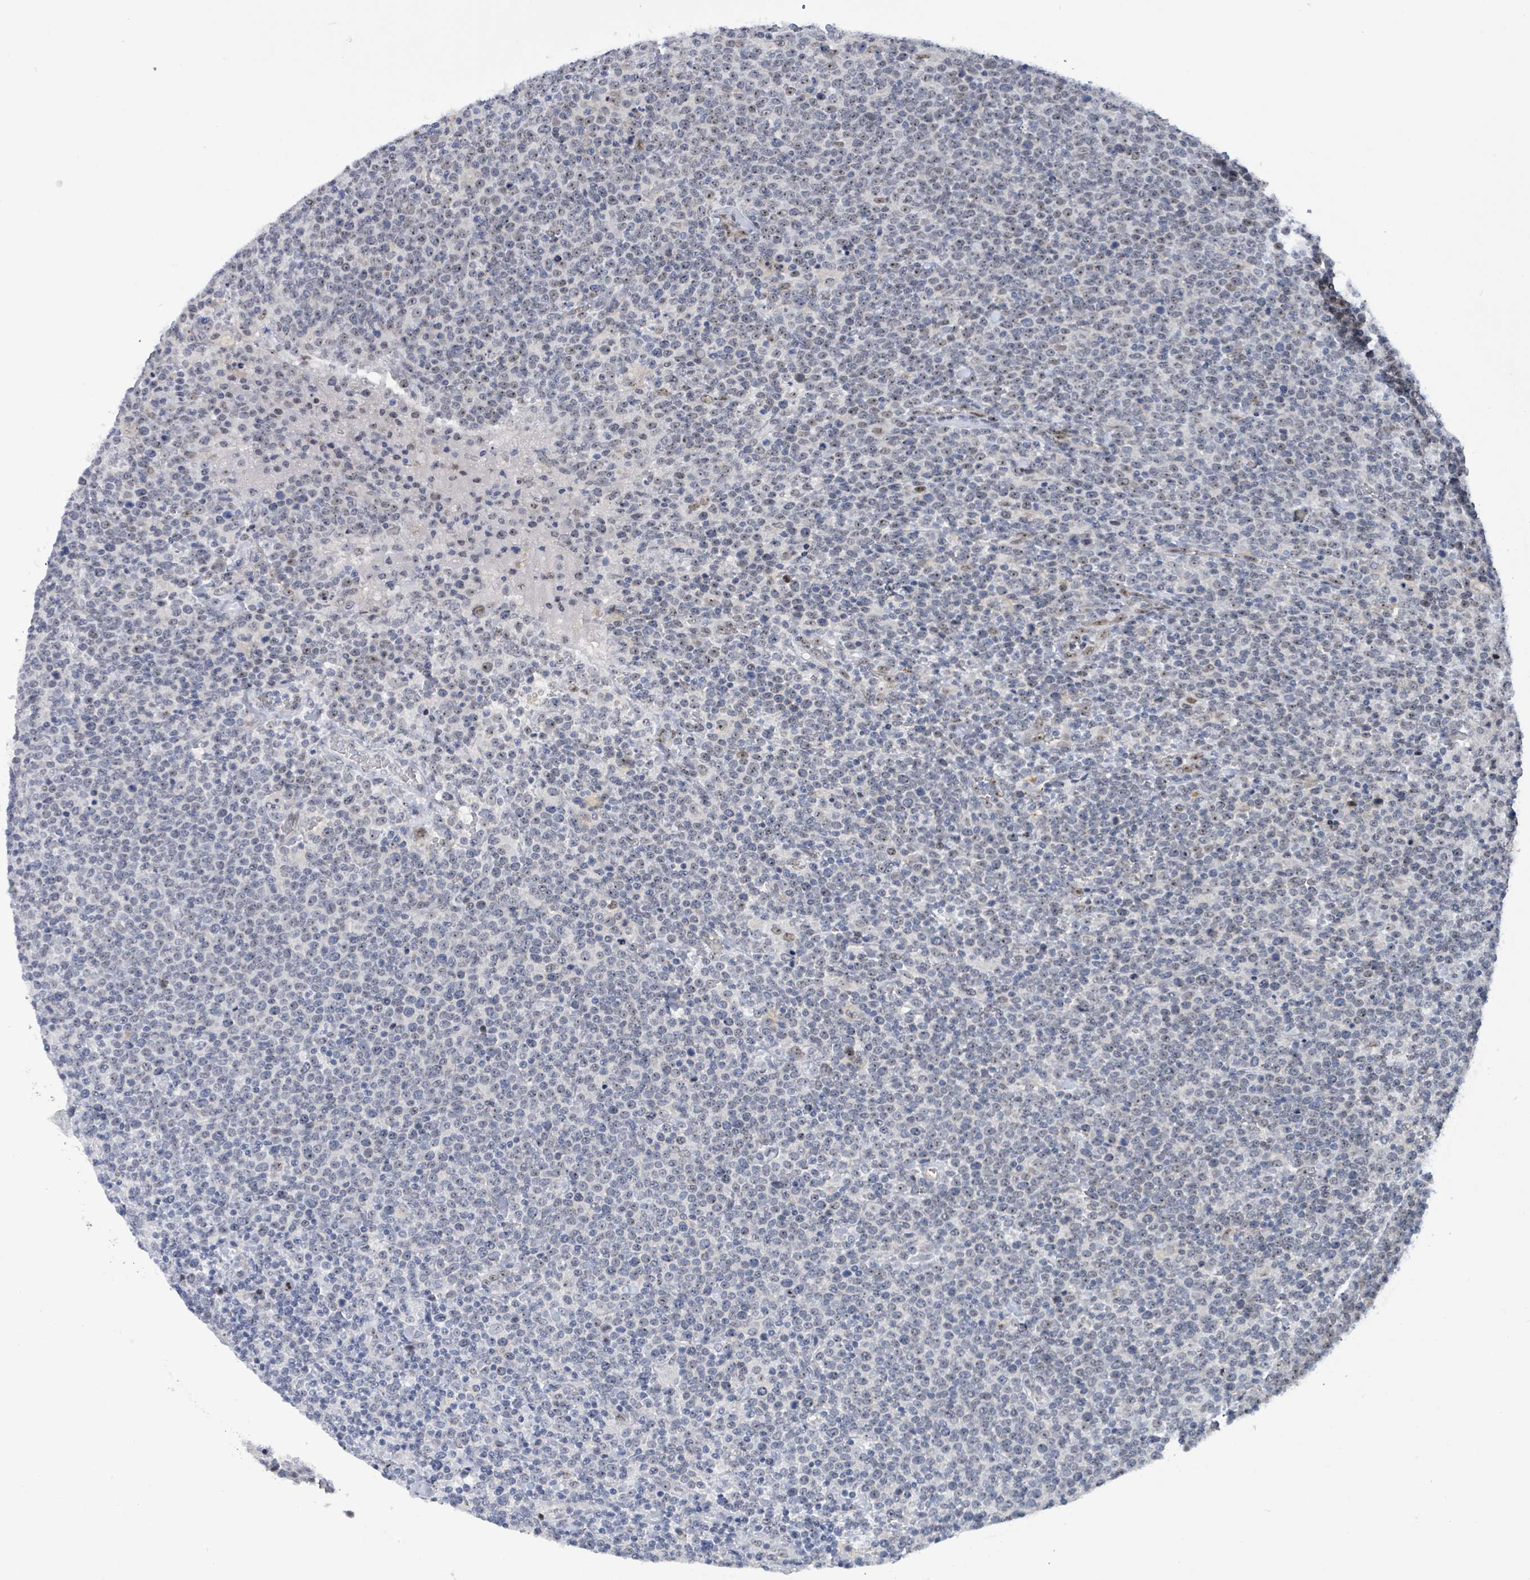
{"staining": {"intensity": "weak", "quantity": ">75%", "location": "nuclear"}, "tissue": "lymphoma", "cell_type": "Tumor cells", "image_type": "cancer", "snomed": [{"axis": "morphology", "description": "Malignant lymphoma, non-Hodgkin's type, High grade"}, {"axis": "topography", "description": "Lymph node"}], "caption": "A low amount of weak nuclear expression is present in about >75% of tumor cells in lymphoma tissue. The staining is performed using DAB (3,3'-diaminobenzidine) brown chromogen to label protein expression. The nuclei are counter-stained blue using hematoxylin.", "gene": "RRN3", "patient": {"sex": "male", "age": 61}}